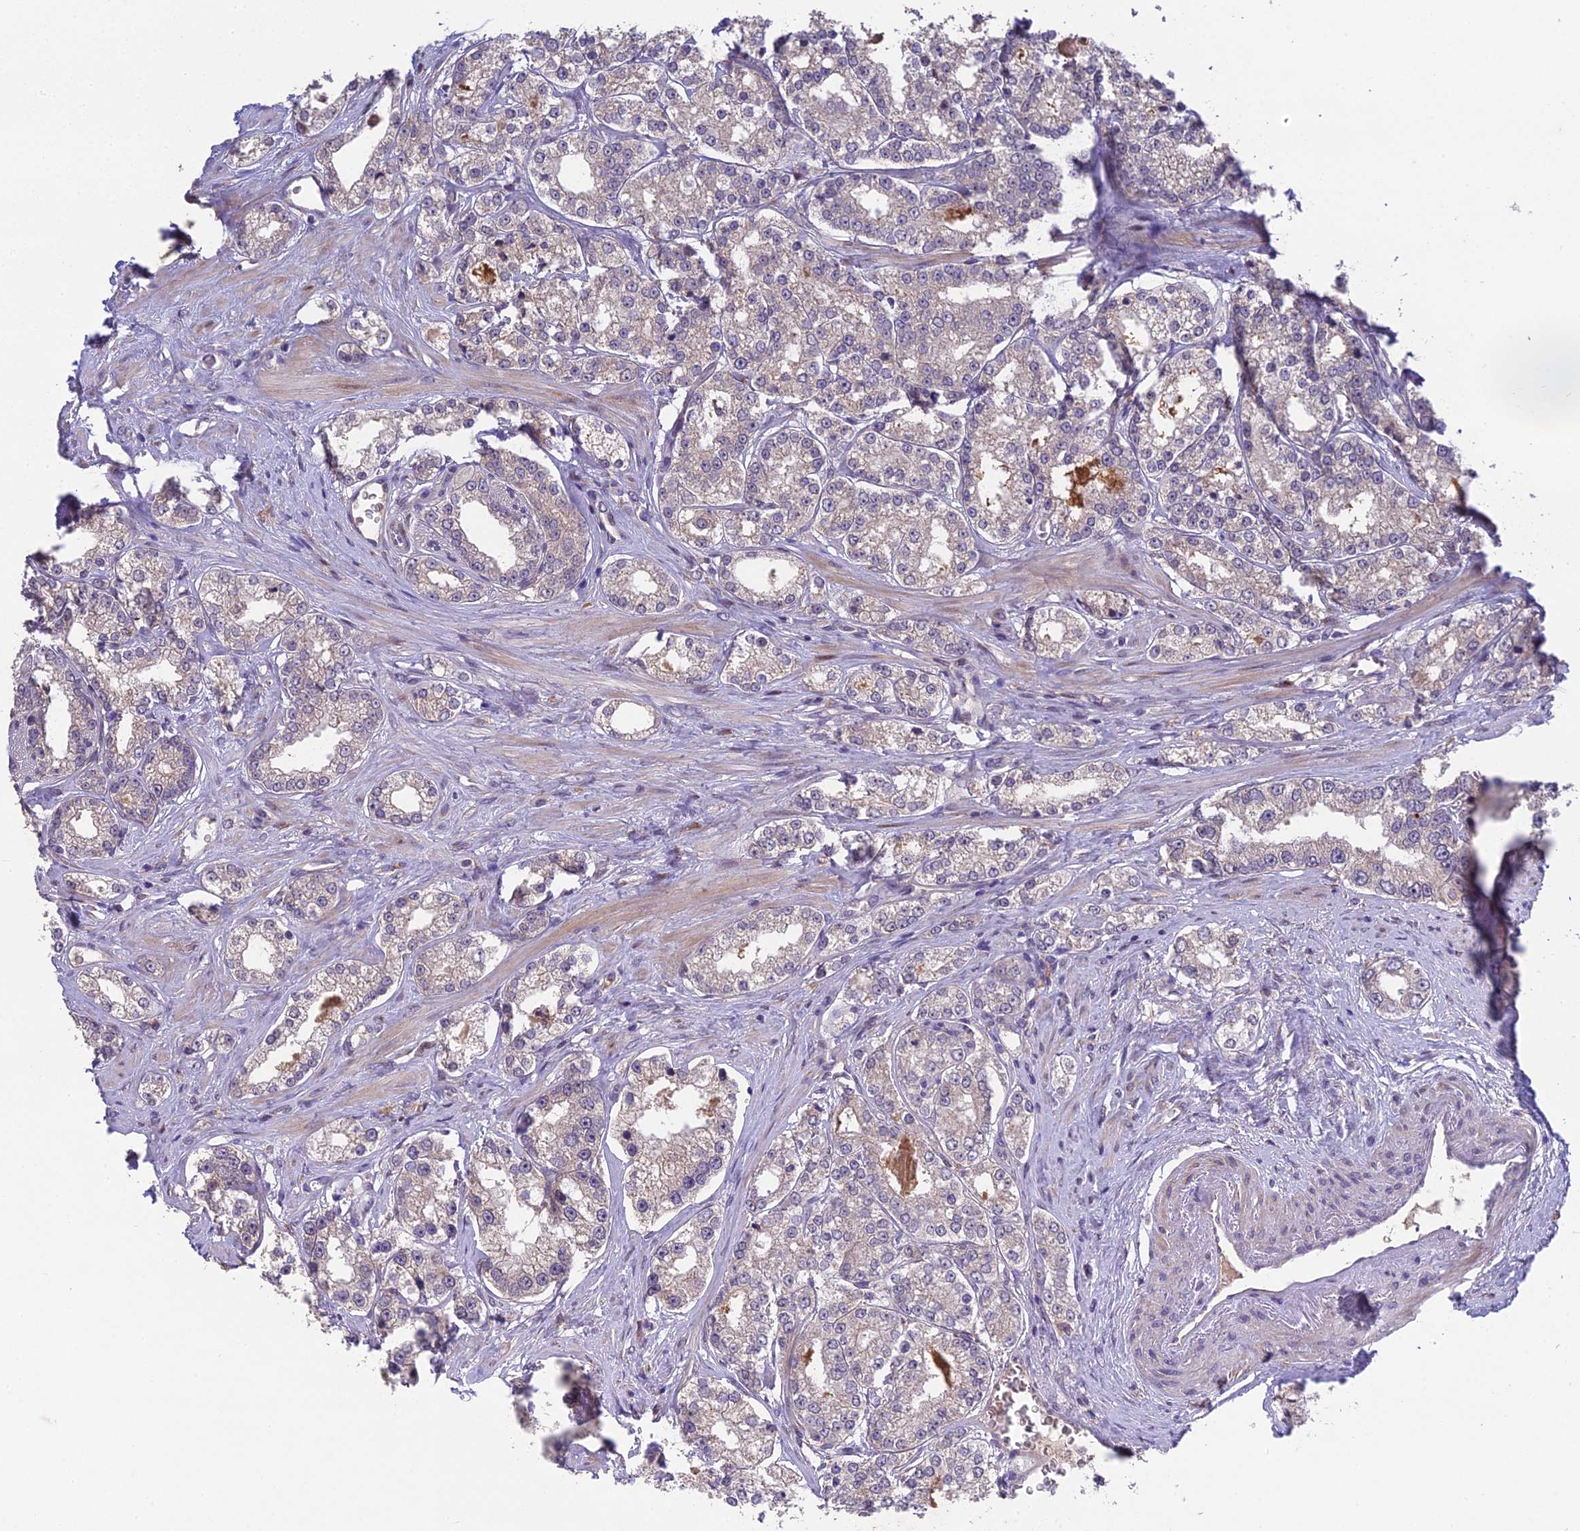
{"staining": {"intensity": "negative", "quantity": "none", "location": "none"}, "tissue": "prostate cancer", "cell_type": "Tumor cells", "image_type": "cancer", "snomed": [{"axis": "morphology", "description": "Normal tissue, NOS"}, {"axis": "morphology", "description": "Adenocarcinoma, High grade"}, {"axis": "topography", "description": "Prostate"}], "caption": "Tumor cells show no significant expression in prostate high-grade adenocarcinoma.", "gene": "PUS10", "patient": {"sex": "male", "age": 83}}